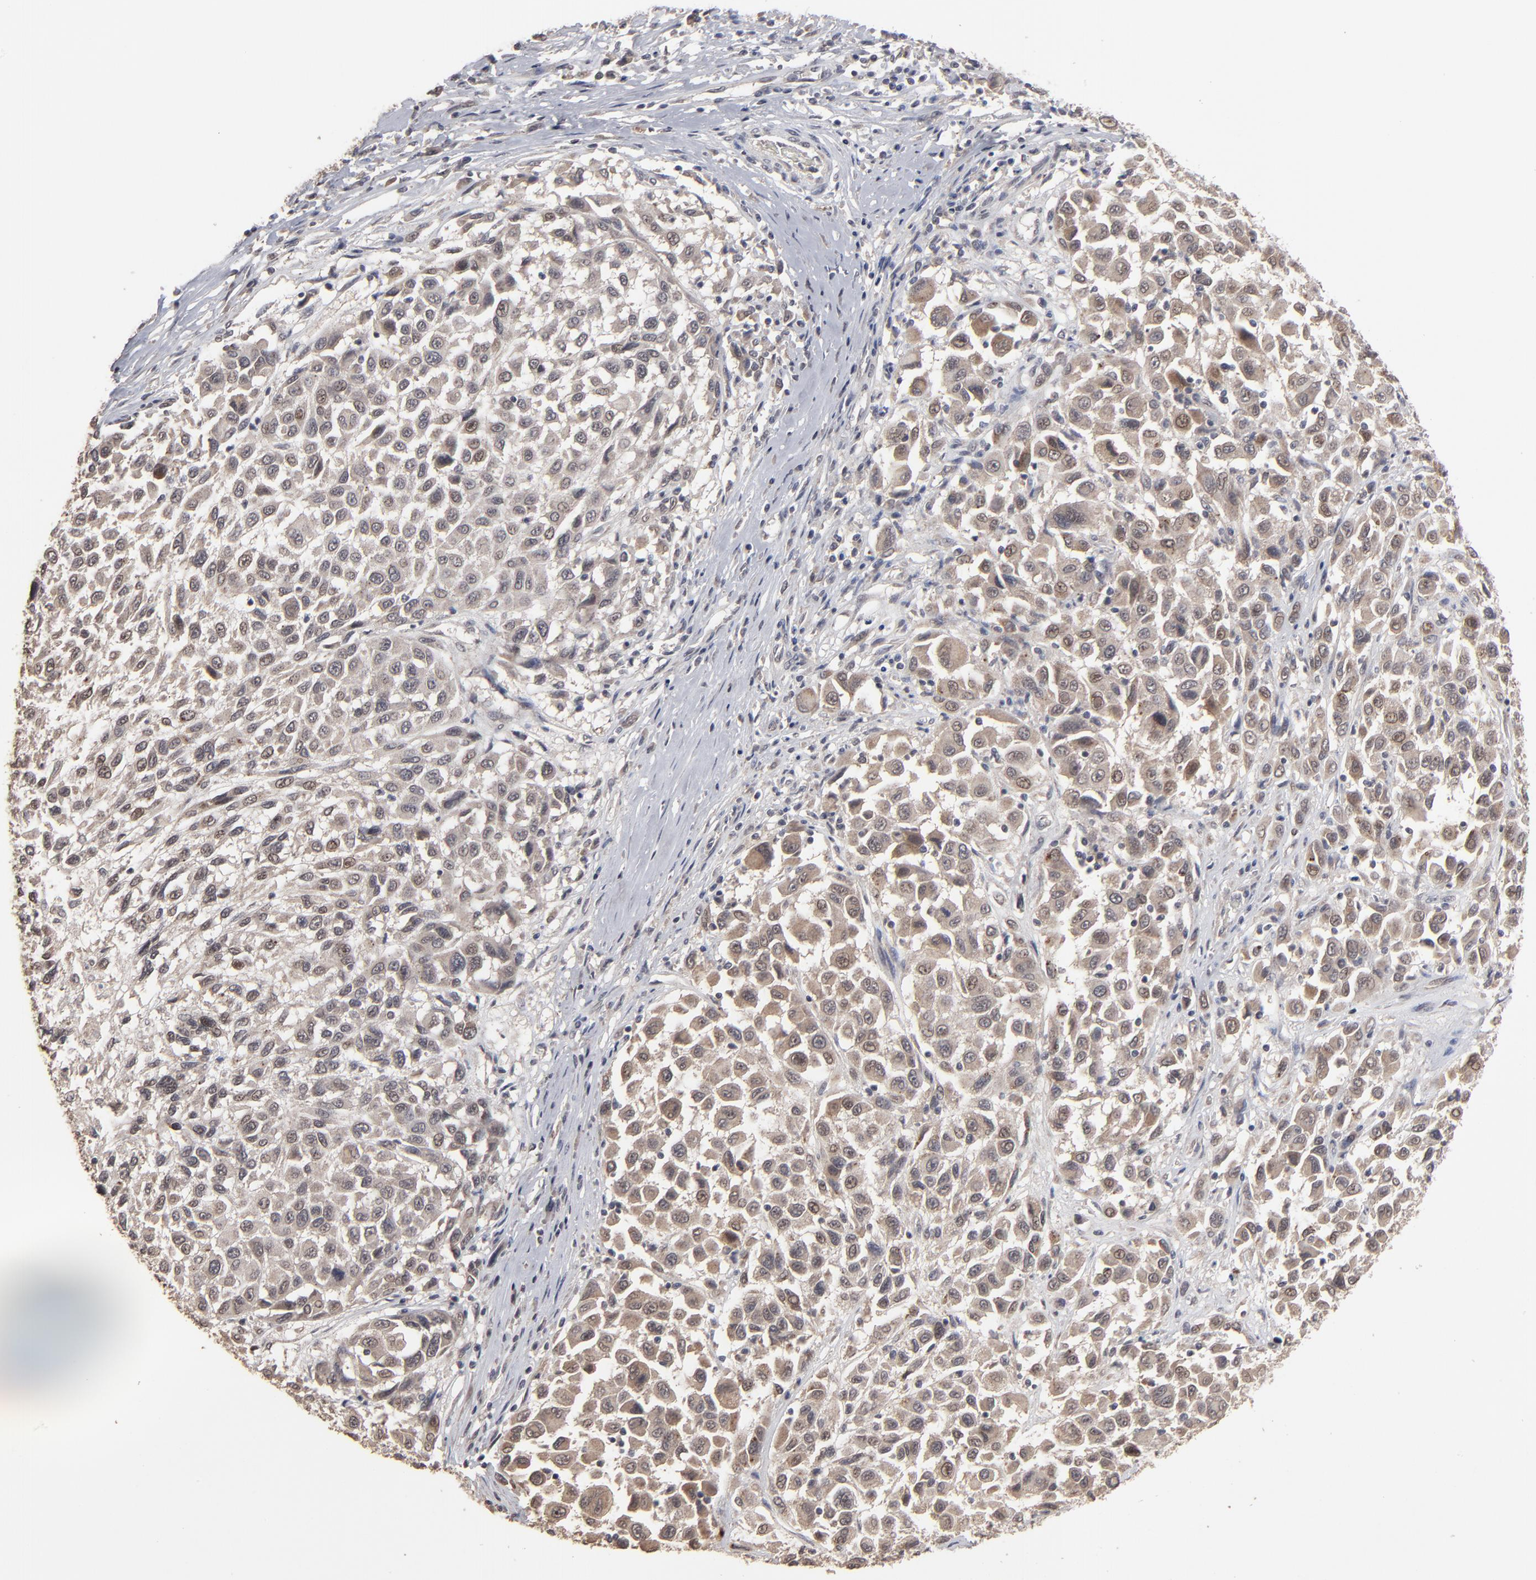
{"staining": {"intensity": "weak", "quantity": ">75%", "location": "cytoplasmic/membranous,nuclear"}, "tissue": "melanoma", "cell_type": "Tumor cells", "image_type": "cancer", "snomed": [{"axis": "morphology", "description": "Malignant melanoma, Metastatic site"}, {"axis": "topography", "description": "Lymph node"}], "caption": "Human melanoma stained with a brown dye reveals weak cytoplasmic/membranous and nuclear positive staining in approximately >75% of tumor cells.", "gene": "SLC22A17", "patient": {"sex": "male", "age": 61}}